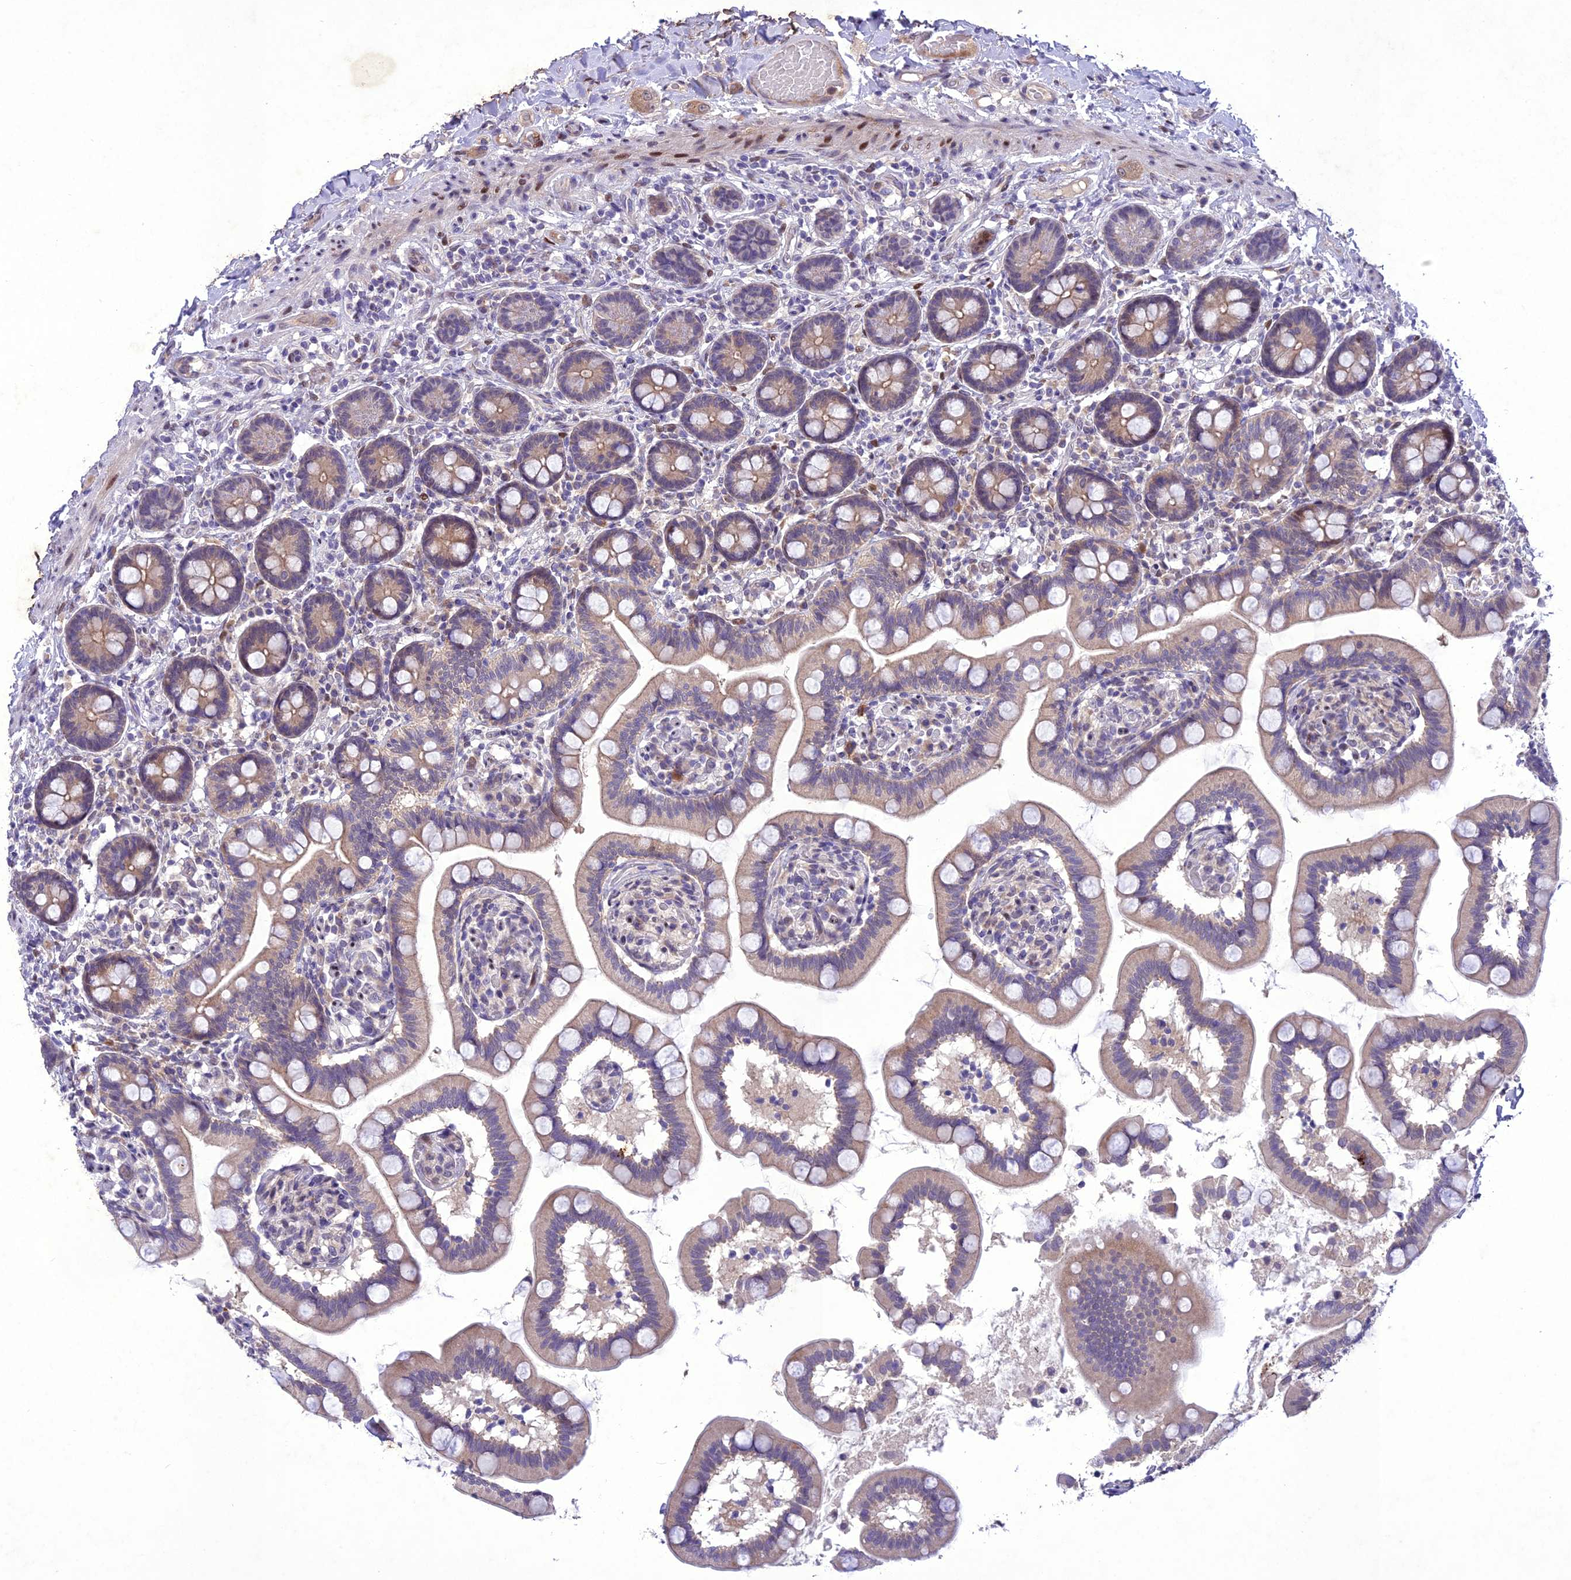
{"staining": {"intensity": "weak", "quantity": "25%-75%", "location": "cytoplasmic/membranous"}, "tissue": "small intestine", "cell_type": "Glandular cells", "image_type": "normal", "snomed": [{"axis": "morphology", "description": "Normal tissue, NOS"}, {"axis": "topography", "description": "Small intestine"}], "caption": "Small intestine stained with DAB (3,3'-diaminobenzidine) IHC exhibits low levels of weak cytoplasmic/membranous staining in about 25%-75% of glandular cells.", "gene": "ANKRD52", "patient": {"sex": "female", "age": 64}}